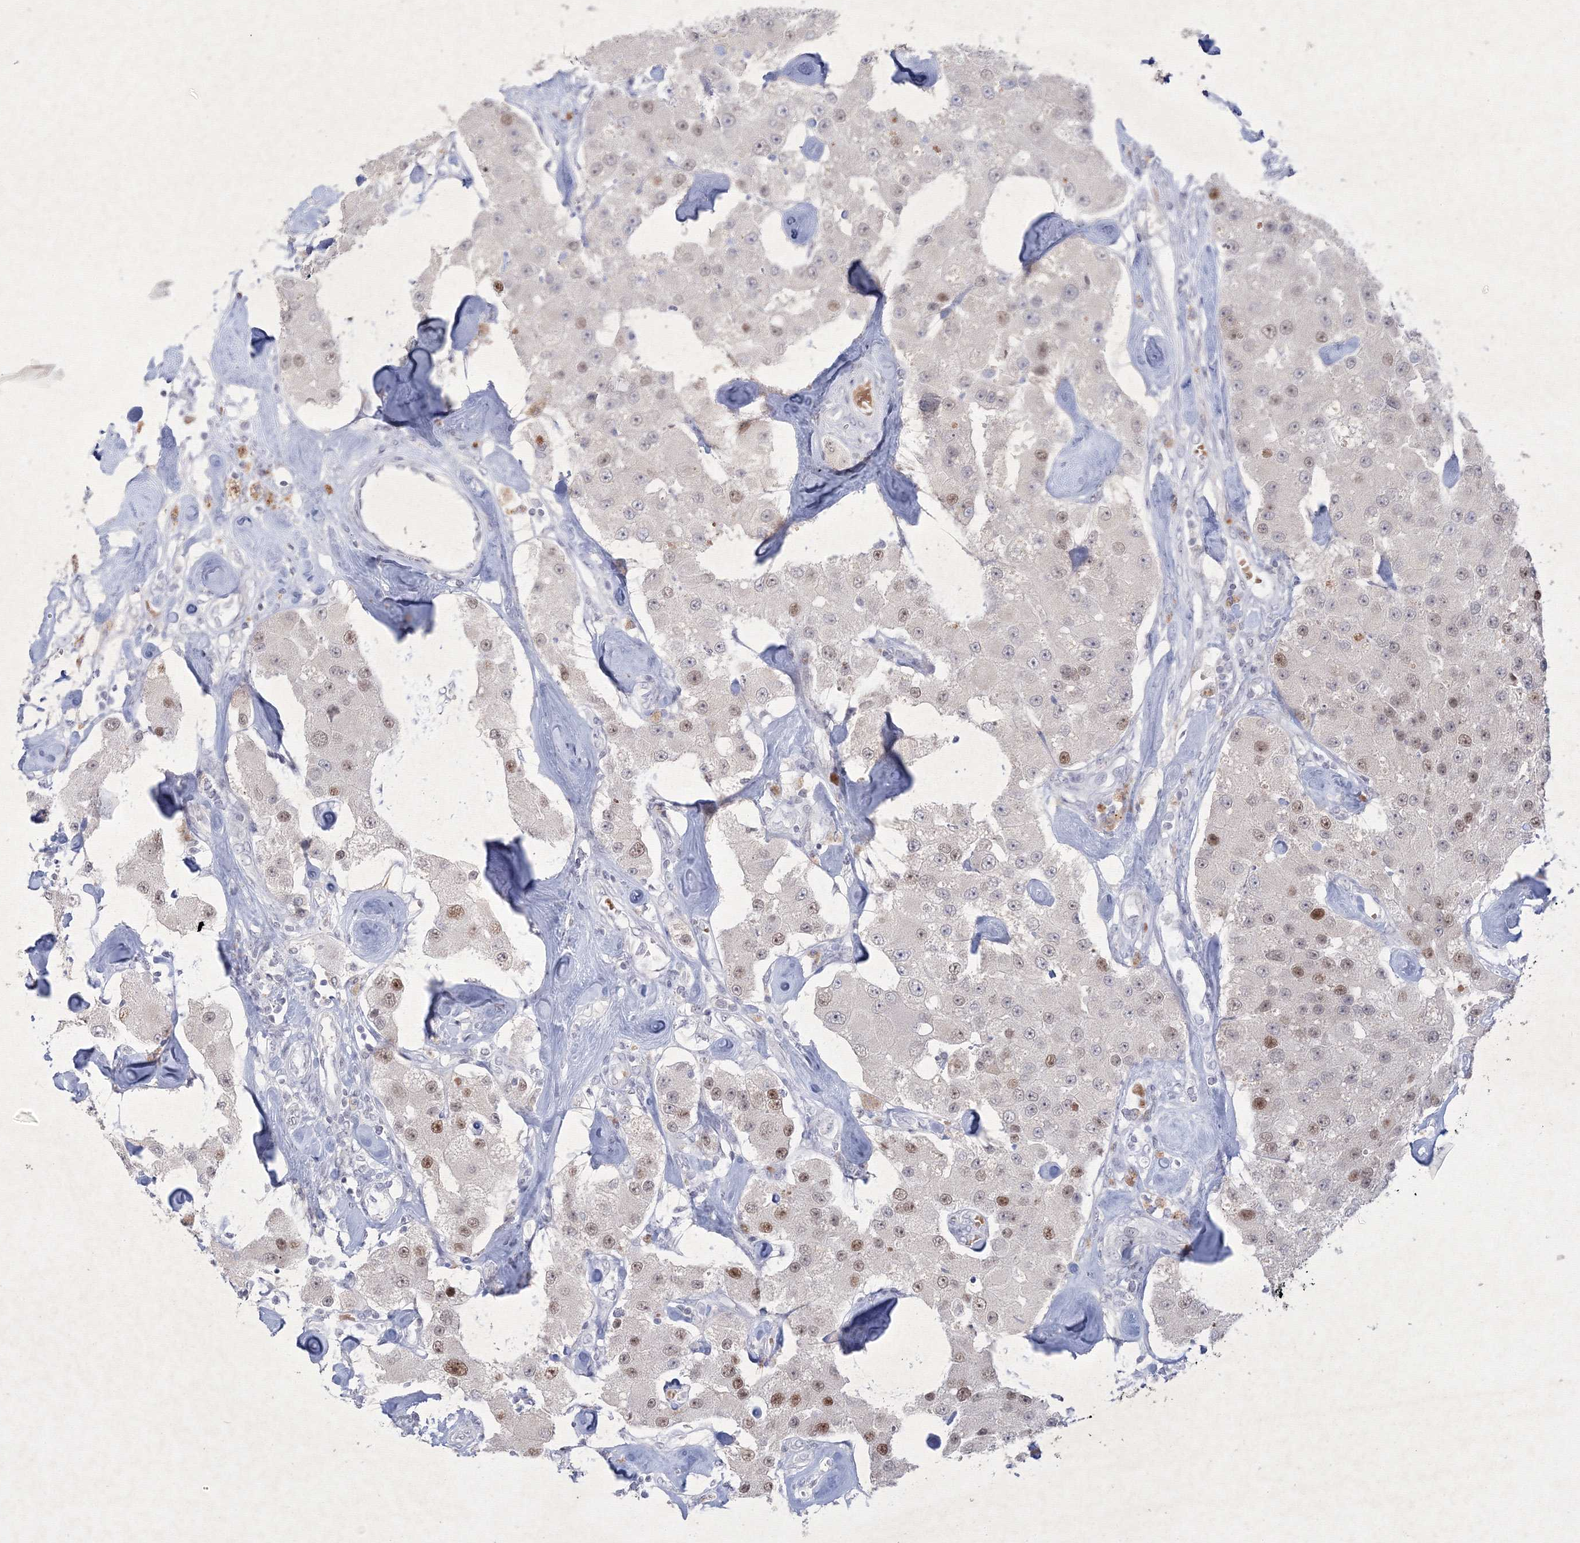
{"staining": {"intensity": "moderate", "quantity": "25%-75%", "location": "nuclear"}, "tissue": "carcinoid", "cell_type": "Tumor cells", "image_type": "cancer", "snomed": [{"axis": "morphology", "description": "Carcinoid, malignant, NOS"}, {"axis": "topography", "description": "Pancreas"}], "caption": "Carcinoid was stained to show a protein in brown. There is medium levels of moderate nuclear staining in about 25%-75% of tumor cells.", "gene": "NXPE3", "patient": {"sex": "male", "age": 41}}